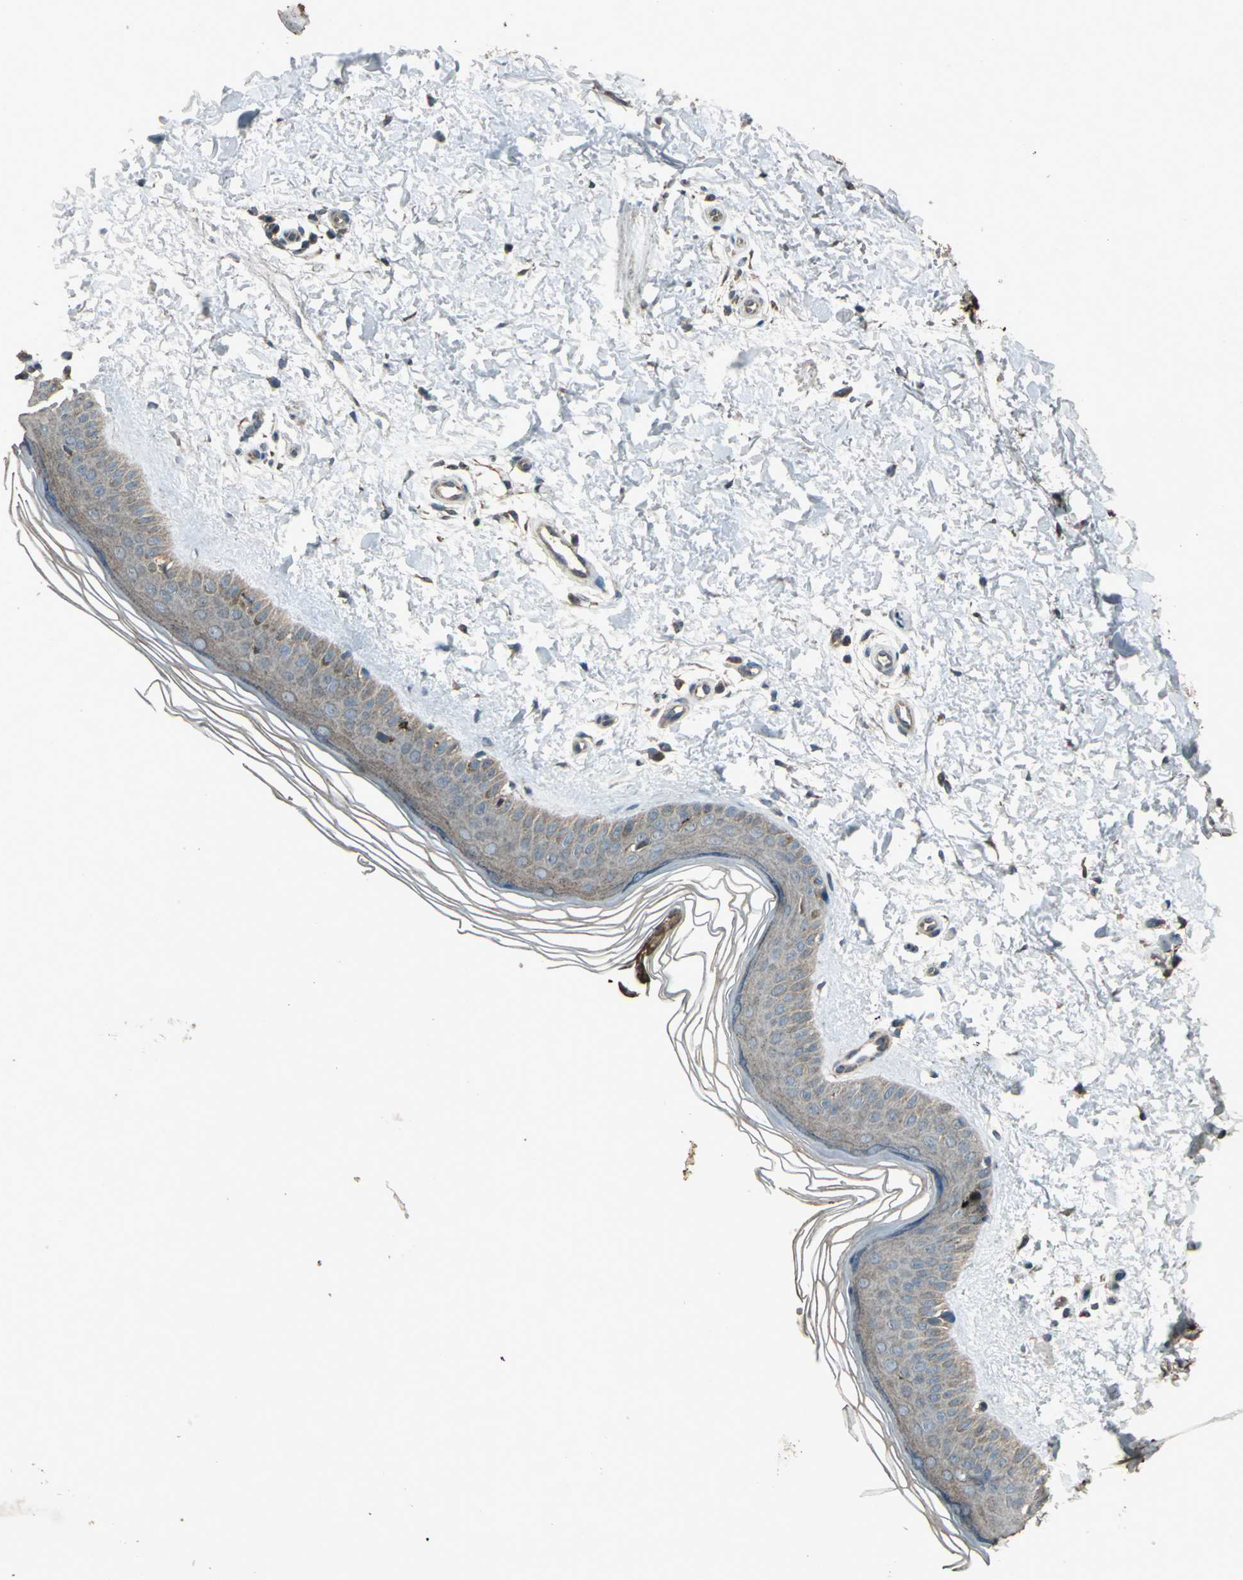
{"staining": {"intensity": "moderate", "quantity": "25%-75%", "location": "cytoplasmic/membranous"}, "tissue": "skin", "cell_type": "Fibroblasts", "image_type": "normal", "snomed": [{"axis": "morphology", "description": "Normal tissue, NOS"}, {"axis": "topography", "description": "Skin"}], "caption": "This image reveals normal skin stained with IHC to label a protein in brown. The cytoplasmic/membranous of fibroblasts show moderate positivity for the protein. Nuclei are counter-stained blue.", "gene": "SEPTIN4", "patient": {"sex": "female", "age": 19}}